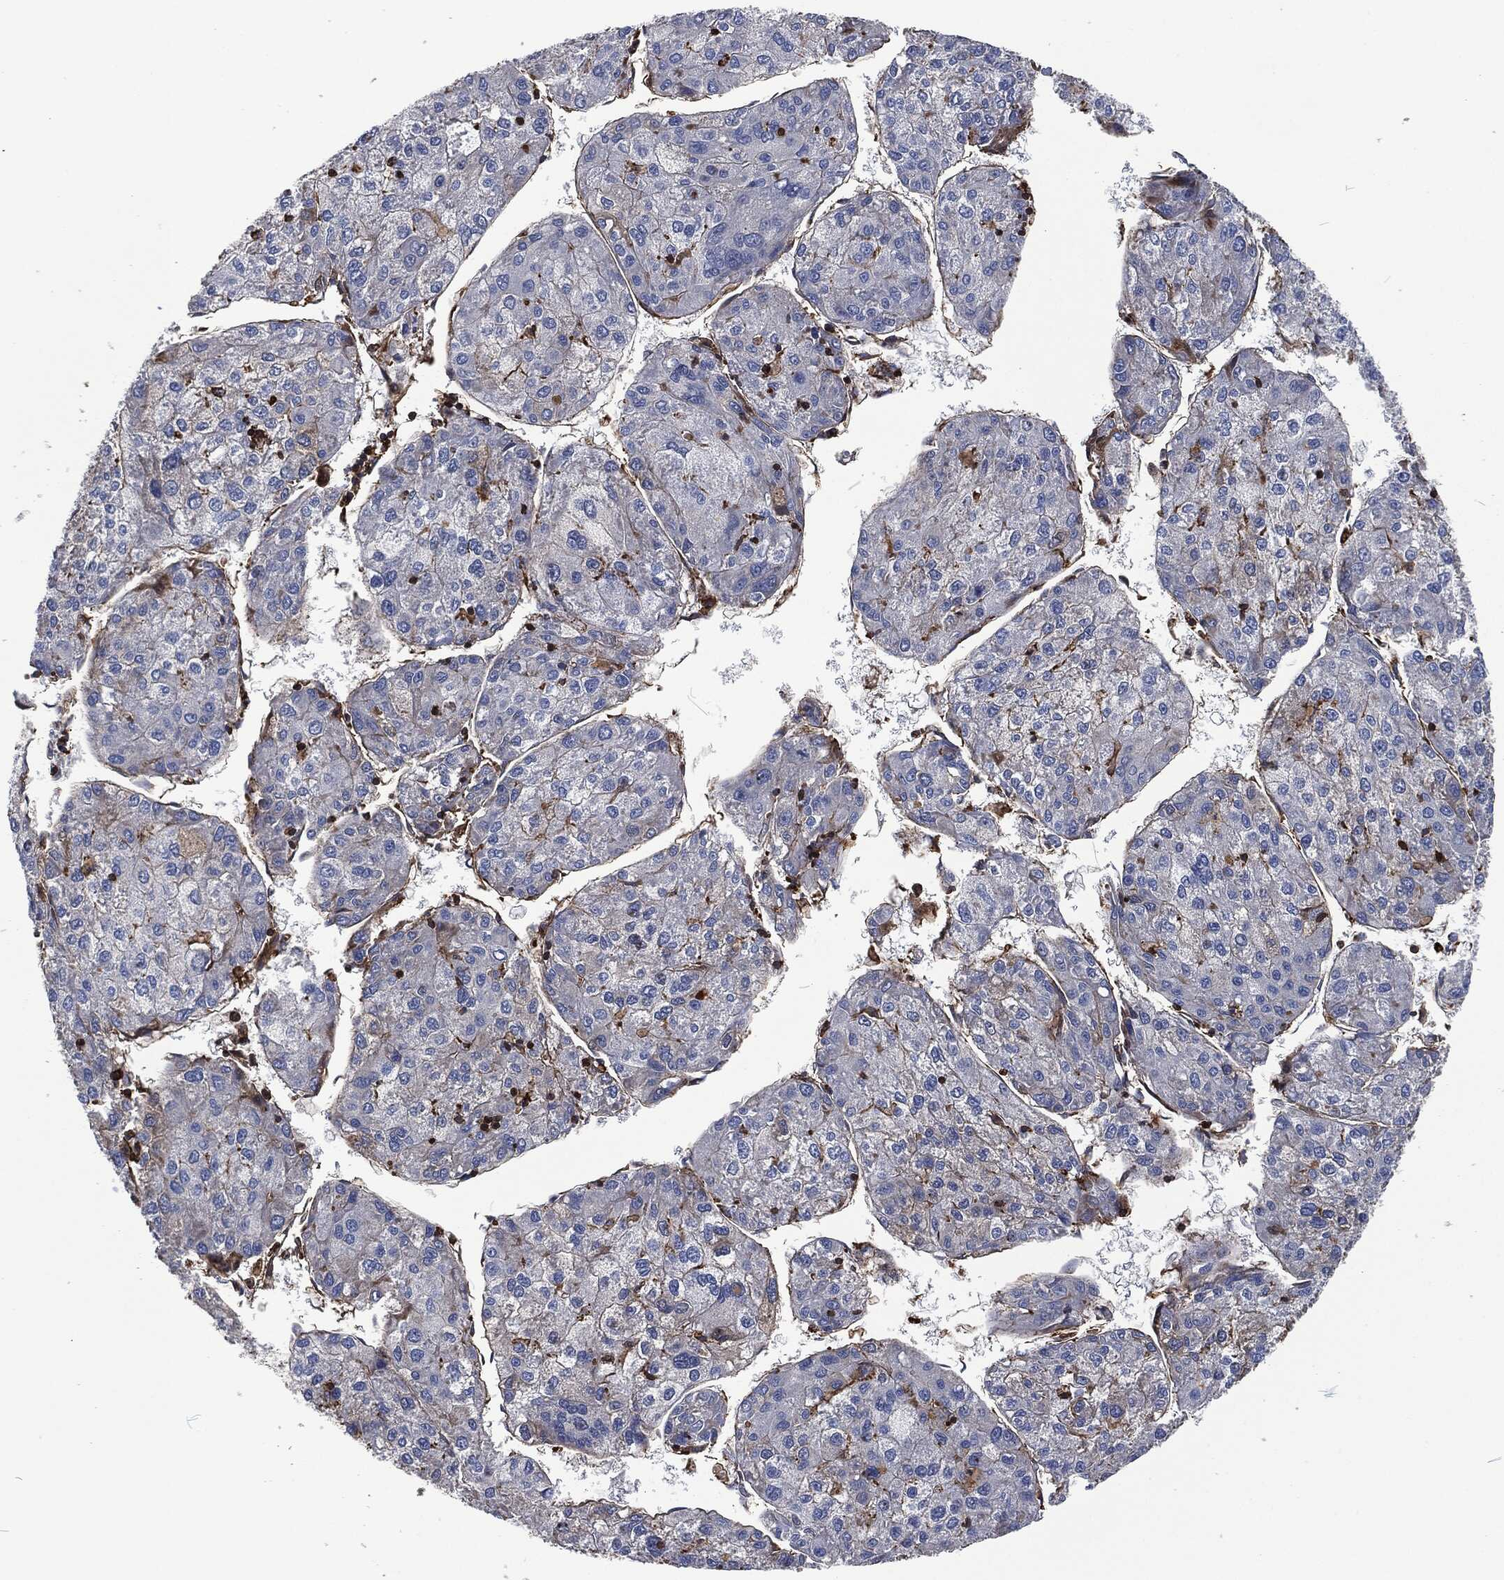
{"staining": {"intensity": "negative", "quantity": "none", "location": "none"}, "tissue": "liver cancer", "cell_type": "Tumor cells", "image_type": "cancer", "snomed": [{"axis": "morphology", "description": "Carcinoma, Hepatocellular, NOS"}, {"axis": "topography", "description": "Liver"}], "caption": "An IHC histopathology image of liver cancer (hepatocellular carcinoma) is shown. There is no staining in tumor cells of liver cancer (hepatocellular carcinoma).", "gene": "LGALS9", "patient": {"sex": "male", "age": 43}}